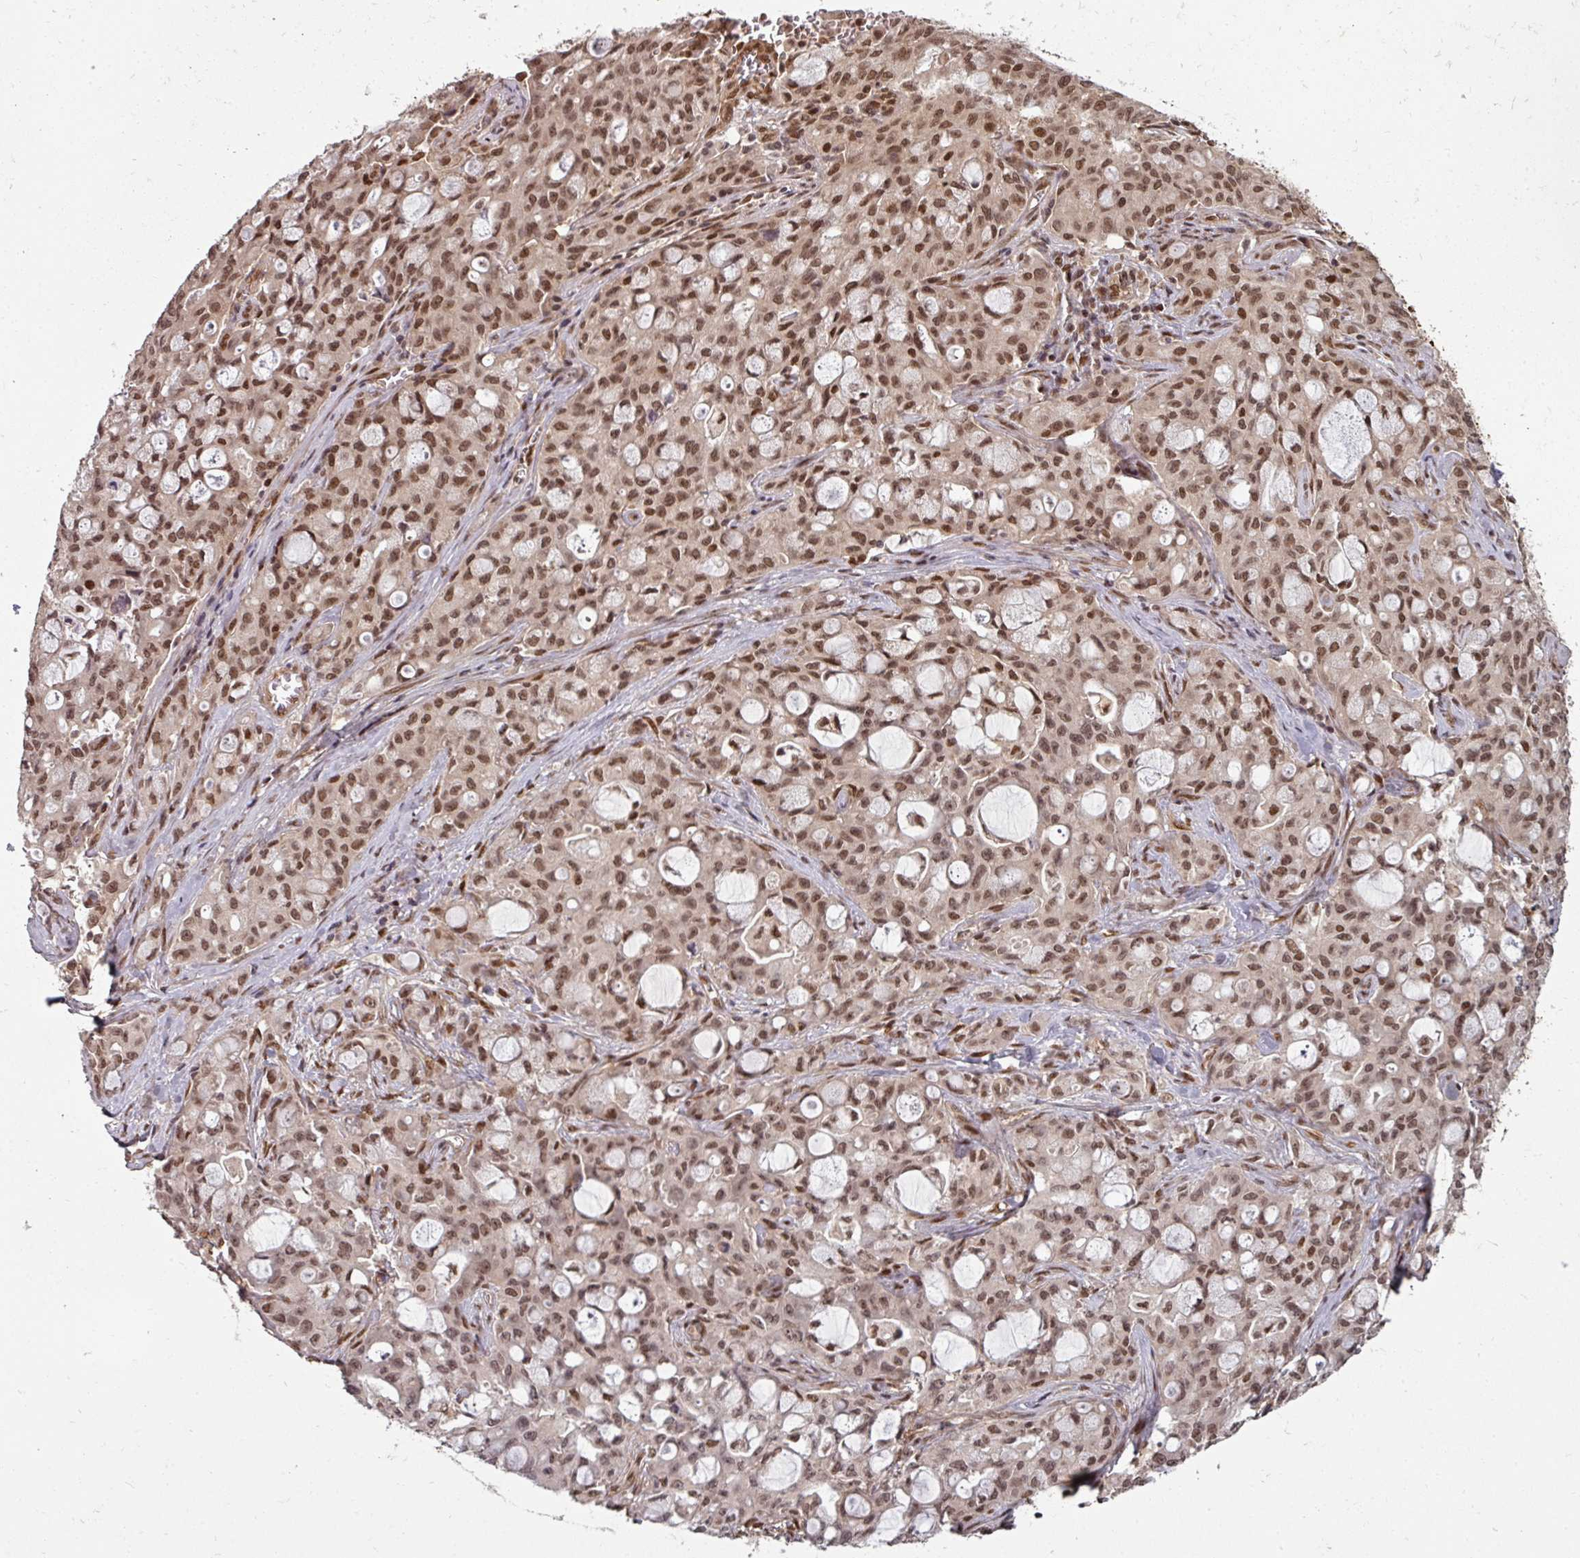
{"staining": {"intensity": "moderate", "quantity": ">75%", "location": "nuclear"}, "tissue": "lung cancer", "cell_type": "Tumor cells", "image_type": "cancer", "snomed": [{"axis": "morphology", "description": "Adenocarcinoma, NOS"}, {"axis": "topography", "description": "Lung"}], "caption": "This is an image of immunohistochemistry (IHC) staining of lung adenocarcinoma, which shows moderate positivity in the nuclear of tumor cells.", "gene": "SIK3", "patient": {"sex": "female", "age": 44}}